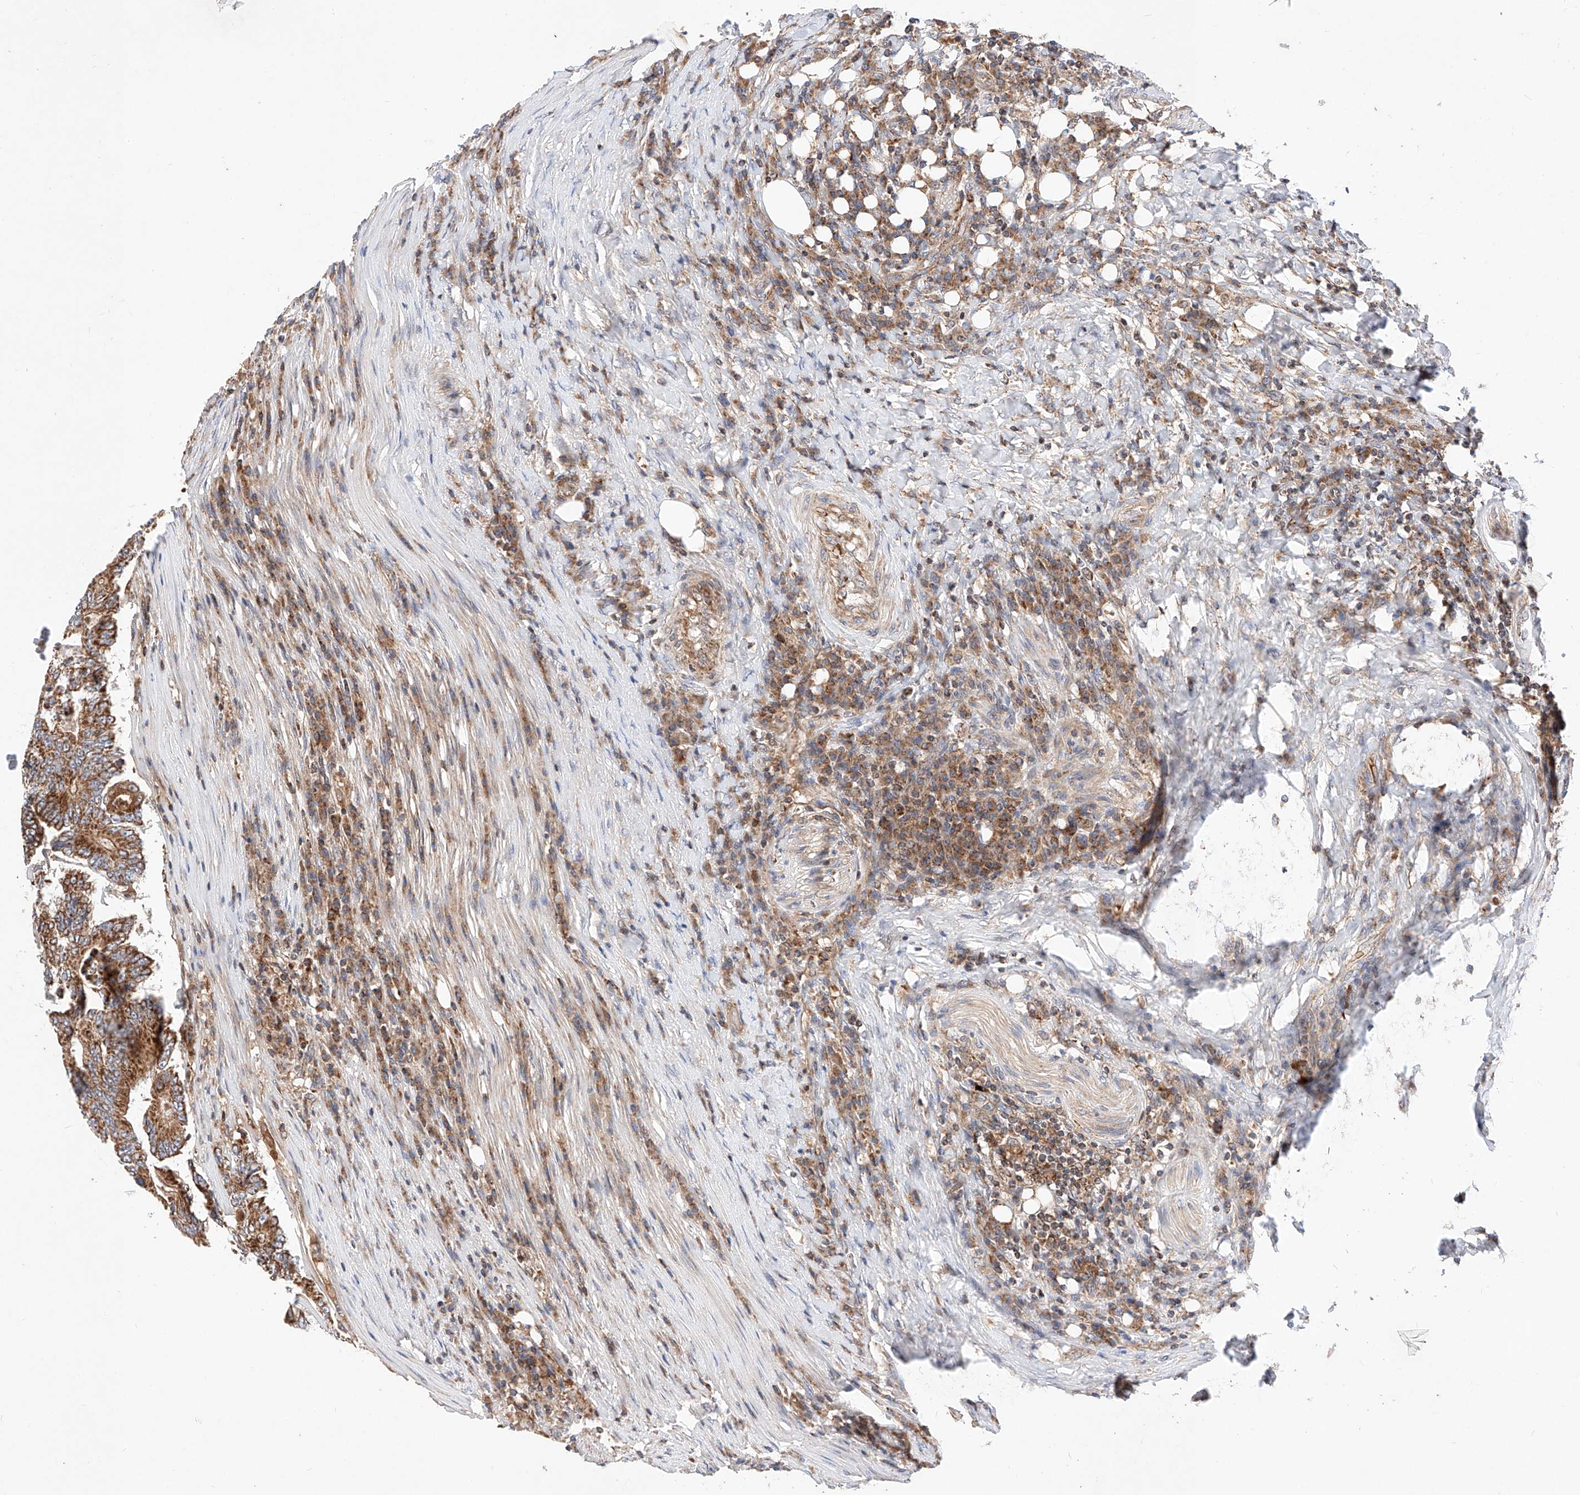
{"staining": {"intensity": "strong", "quantity": ">75%", "location": "cytoplasmic/membranous"}, "tissue": "colorectal cancer", "cell_type": "Tumor cells", "image_type": "cancer", "snomed": [{"axis": "morphology", "description": "Adenocarcinoma, NOS"}, {"axis": "topography", "description": "Colon"}], "caption": "DAB (3,3'-diaminobenzidine) immunohistochemical staining of colorectal cancer demonstrates strong cytoplasmic/membranous protein positivity in about >75% of tumor cells.", "gene": "NR1D1", "patient": {"sex": "male", "age": 83}}